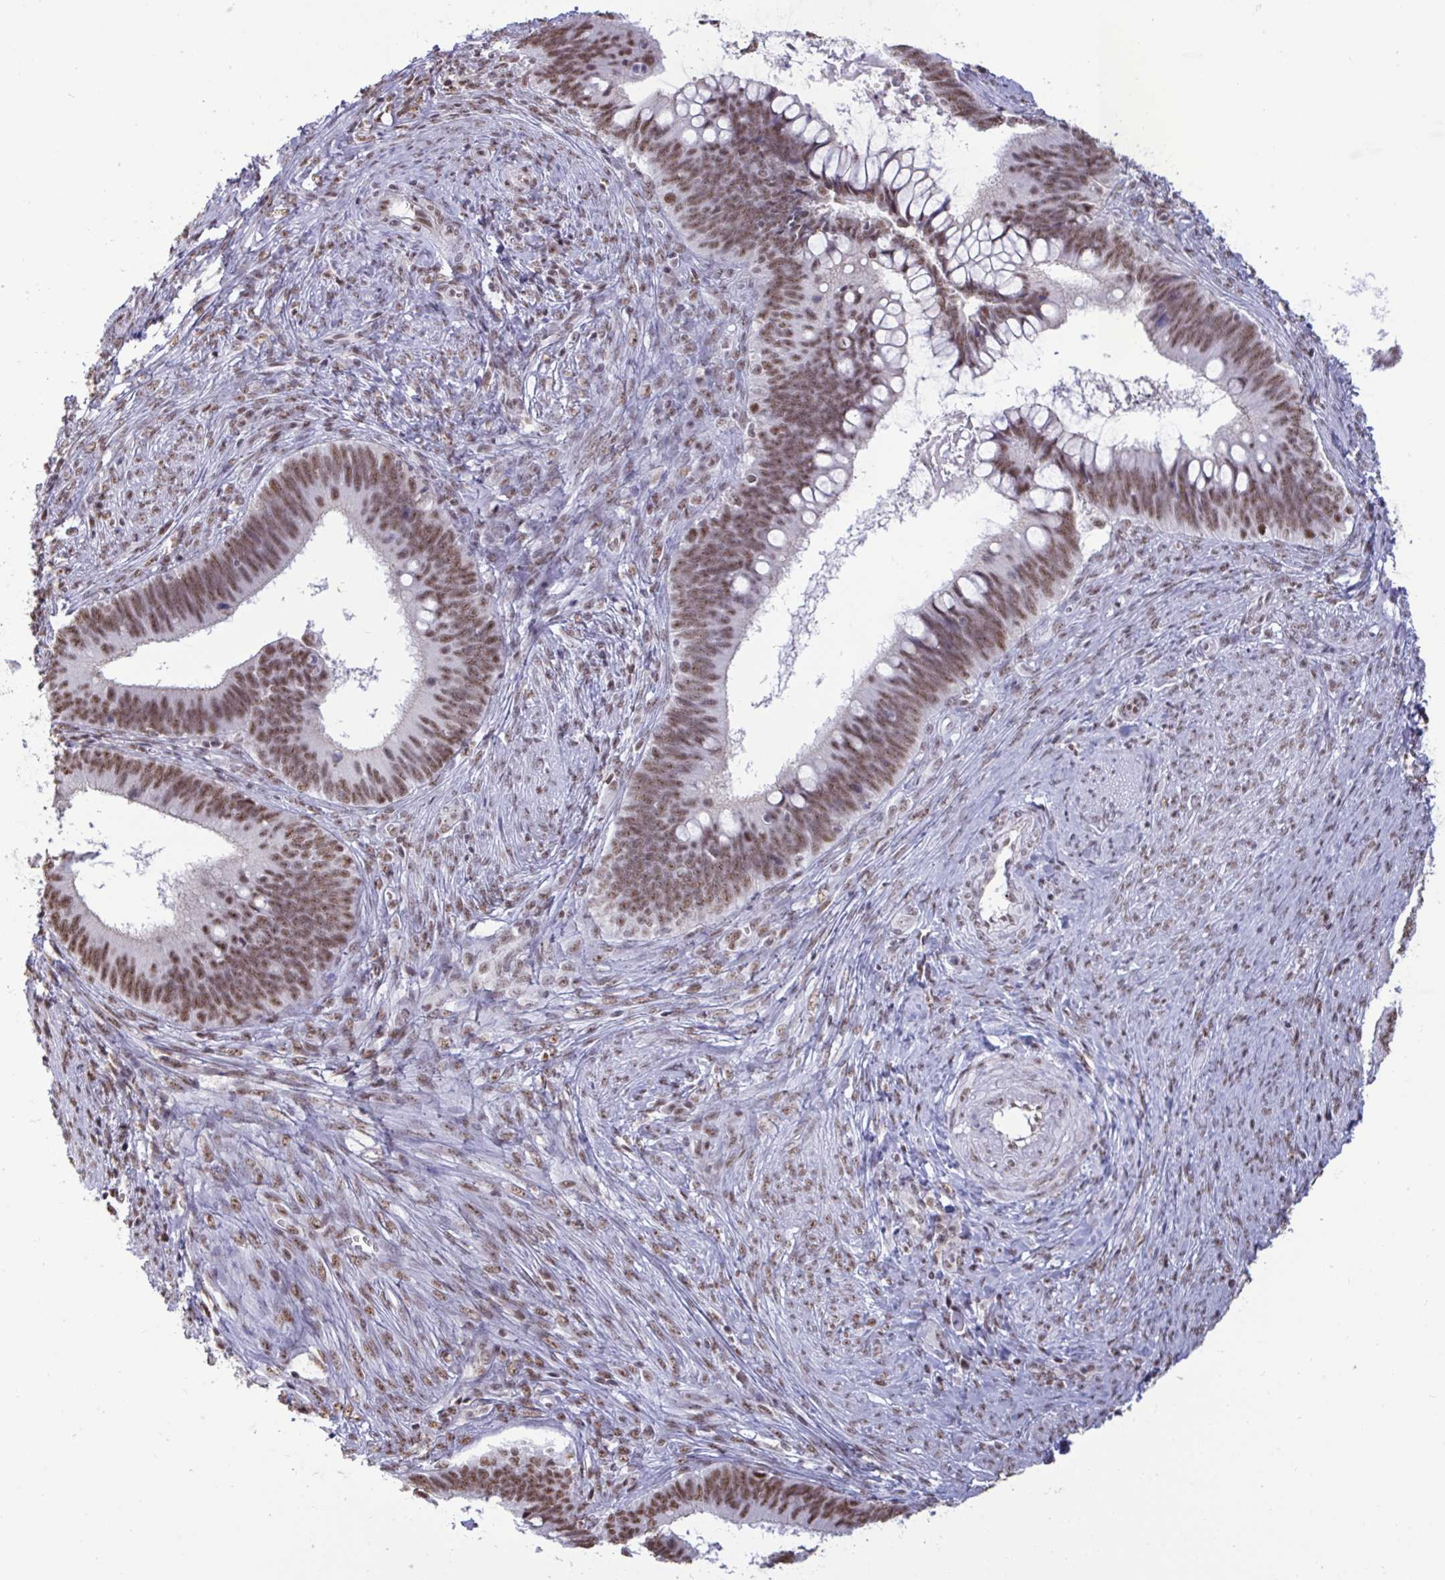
{"staining": {"intensity": "moderate", "quantity": ">75%", "location": "nuclear"}, "tissue": "cervical cancer", "cell_type": "Tumor cells", "image_type": "cancer", "snomed": [{"axis": "morphology", "description": "Adenocarcinoma, NOS"}, {"axis": "topography", "description": "Cervix"}], "caption": "Protein staining of cervical cancer tissue demonstrates moderate nuclear expression in approximately >75% of tumor cells. (Stains: DAB in brown, nuclei in blue, Microscopy: brightfield microscopy at high magnification).", "gene": "PUF60", "patient": {"sex": "female", "age": 42}}